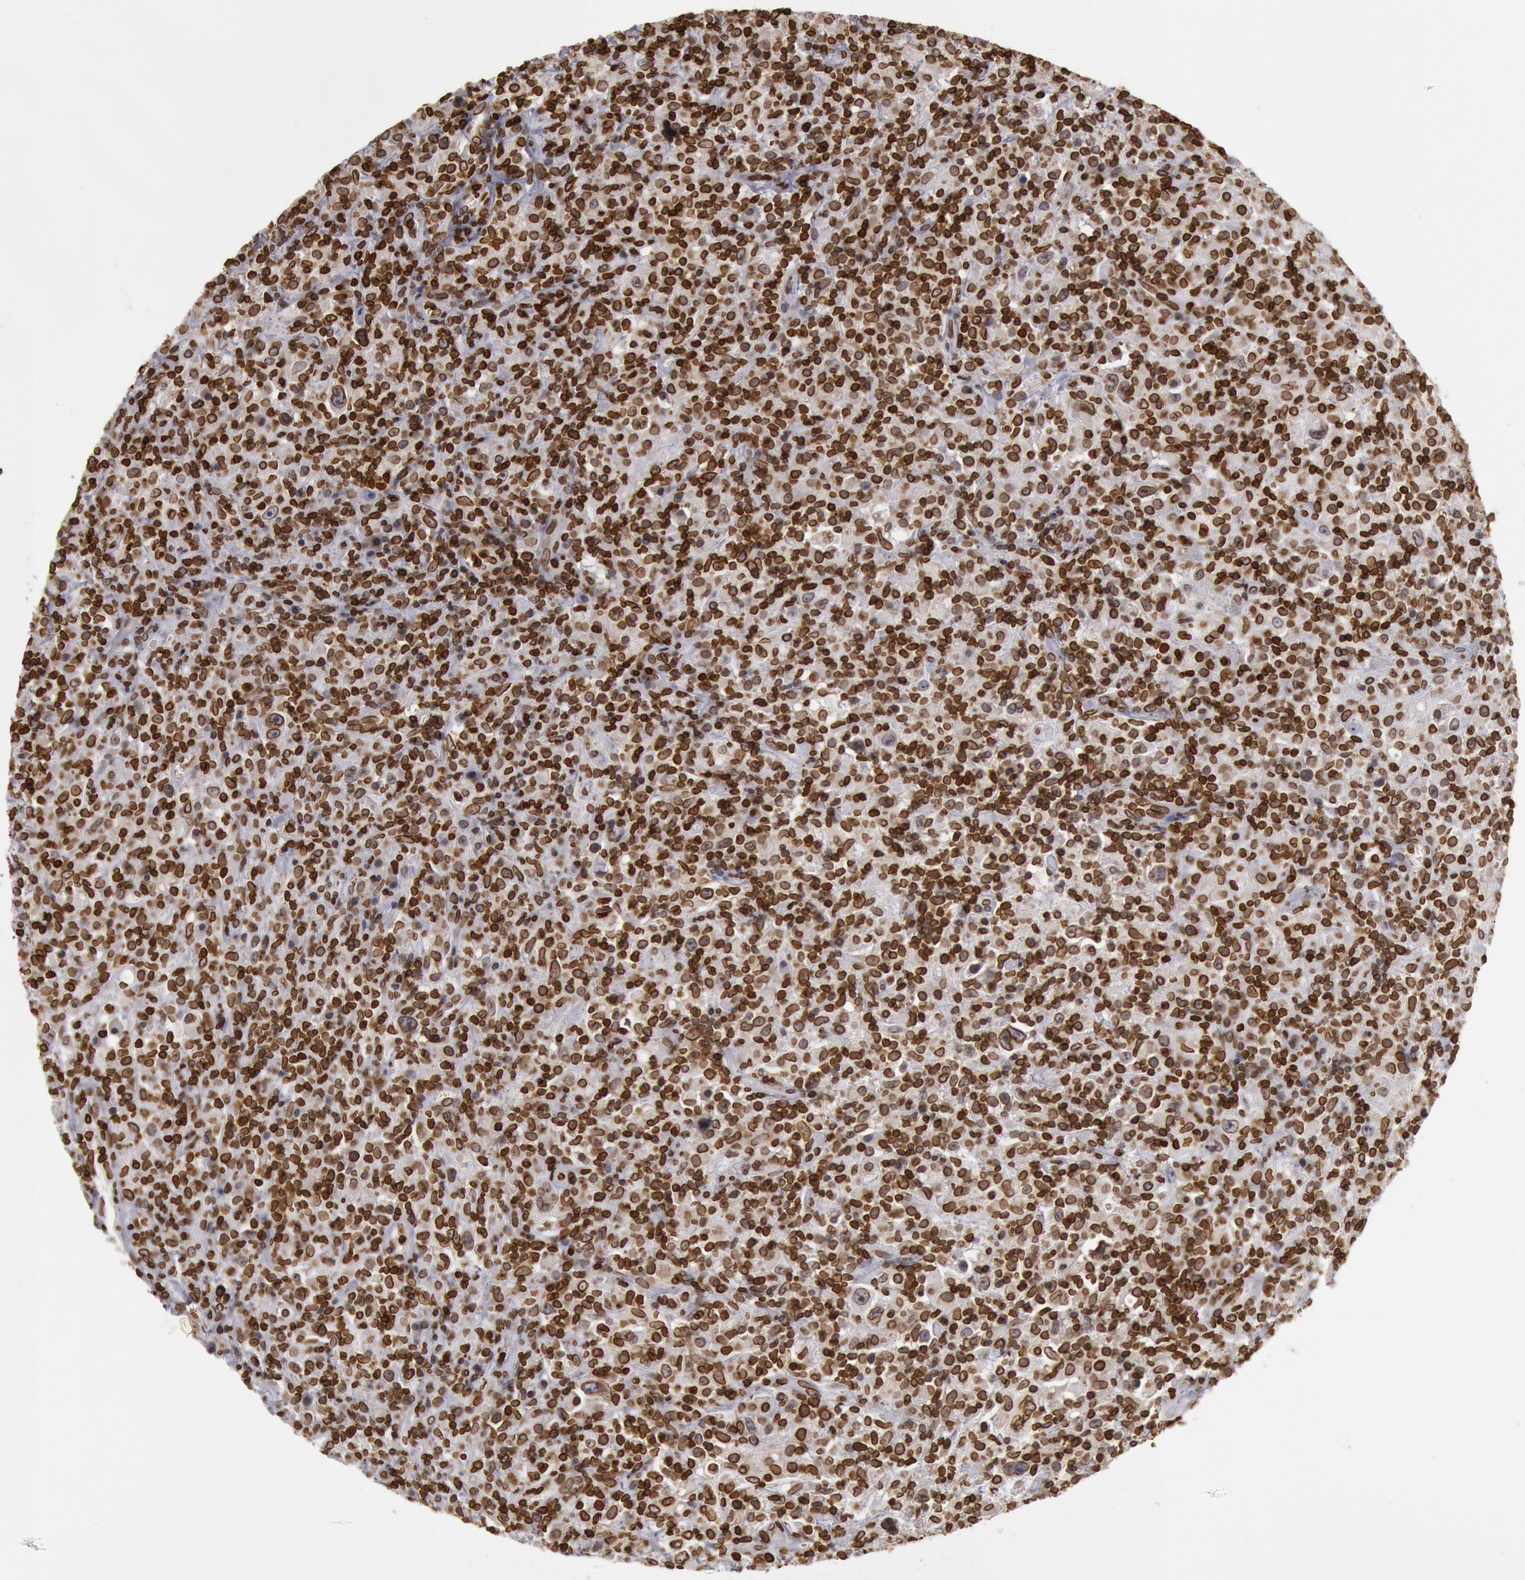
{"staining": {"intensity": "strong", "quantity": ">75%", "location": "cytoplasmic/membranous,nuclear"}, "tissue": "lymphoma", "cell_type": "Tumor cells", "image_type": "cancer", "snomed": [{"axis": "morphology", "description": "Hodgkin's disease, NOS"}, {"axis": "topography", "description": "Lymph node"}], "caption": "About >75% of tumor cells in Hodgkin's disease reveal strong cytoplasmic/membranous and nuclear protein positivity as visualized by brown immunohistochemical staining.", "gene": "SUN2", "patient": {"sex": "male", "age": 46}}